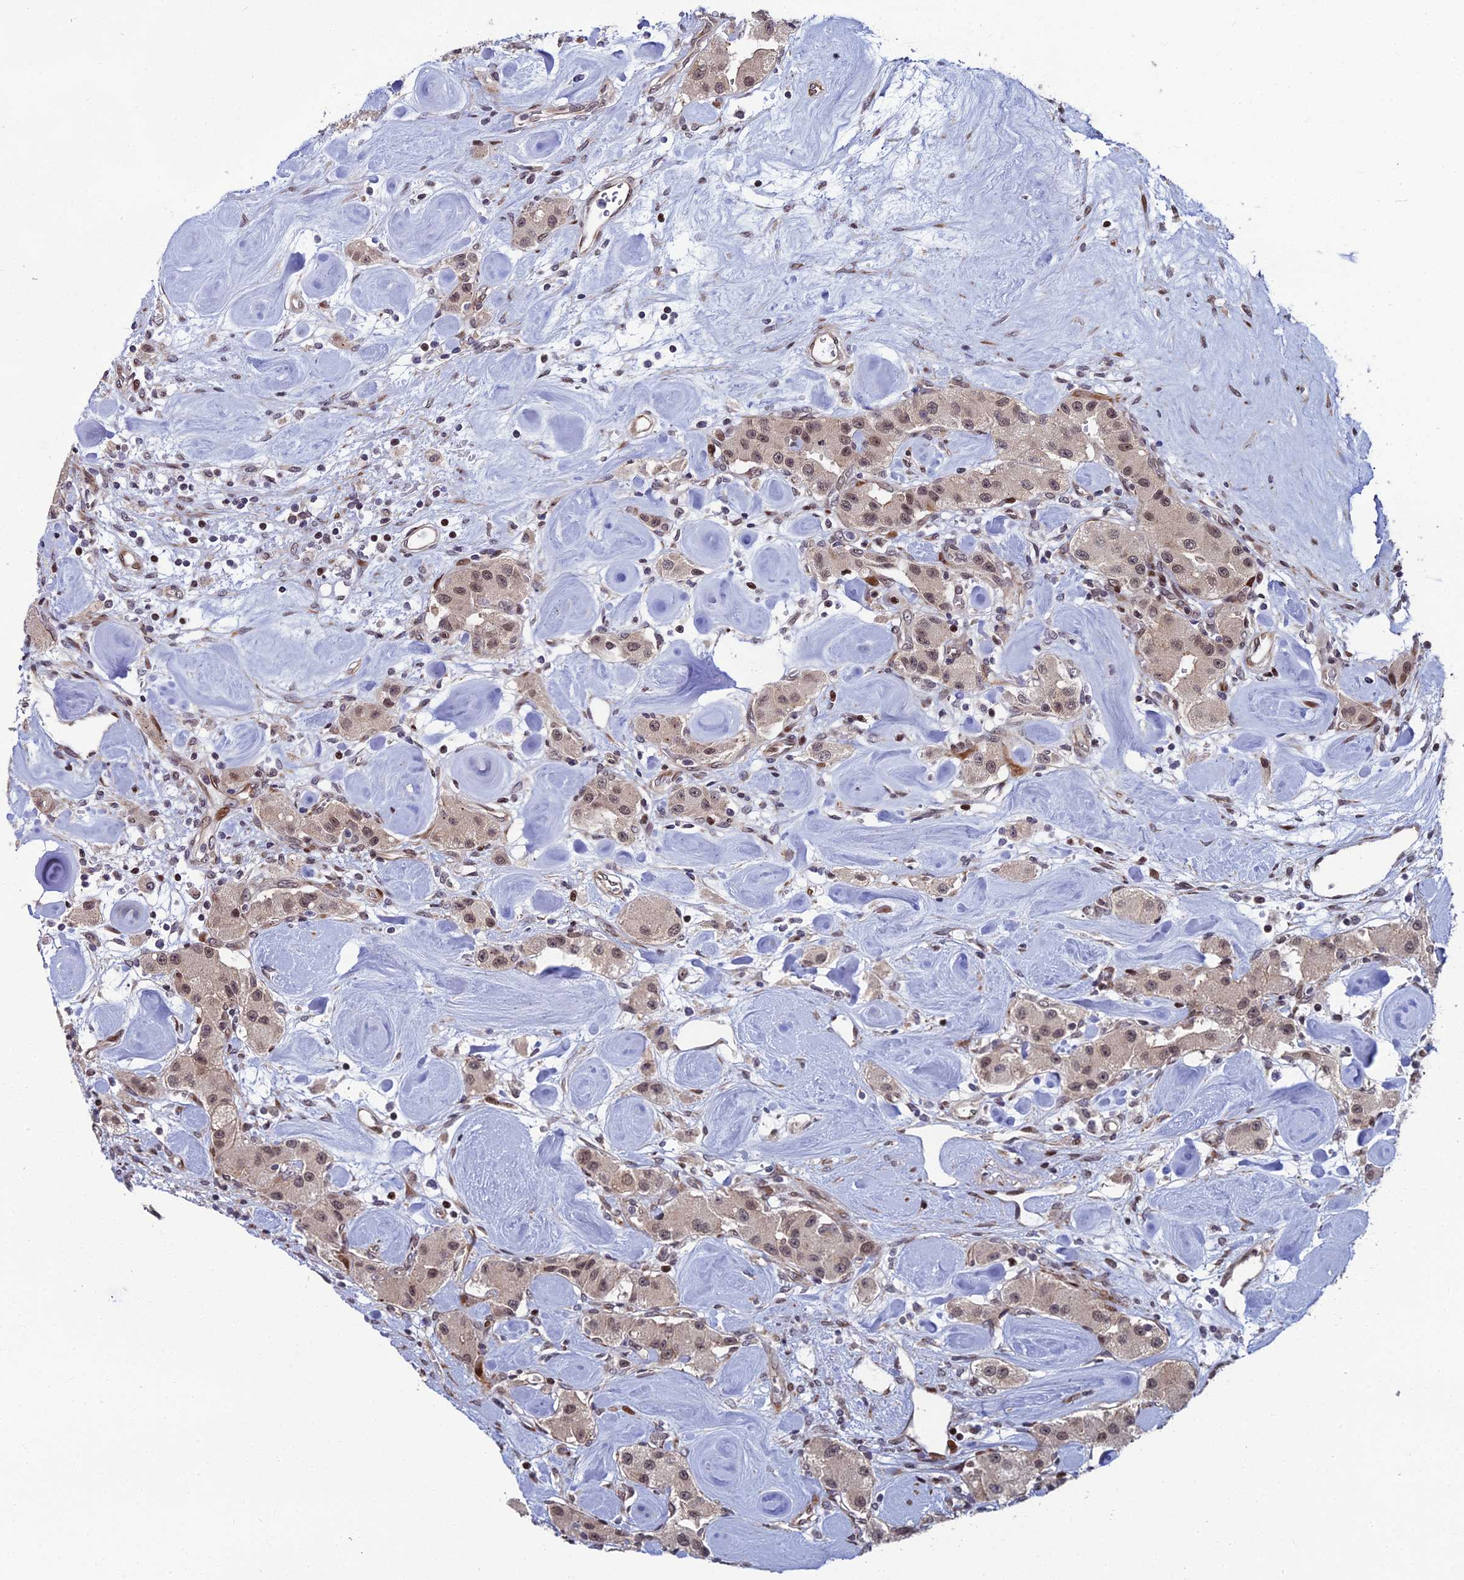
{"staining": {"intensity": "moderate", "quantity": ">75%", "location": "cytoplasmic/membranous,nuclear"}, "tissue": "carcinoid", "cell_type": "Tumor cells", "image_type": "cancer", "snomed": [{"axis": "morphology", "description": "Carcinoid, malignant, NOS"}, {"axis": "topography", "description": "Pancreas"}], "caption": "Immunohistochemistry image of carcinoid stained for a protein (brown), which exhibits medium levels of moderate cytoplasmic/membranous and nuclear expression in approximately >75% of tumor cells.", "gene": "ZNF668", "patient": {"sex": "male", "age": 41}}